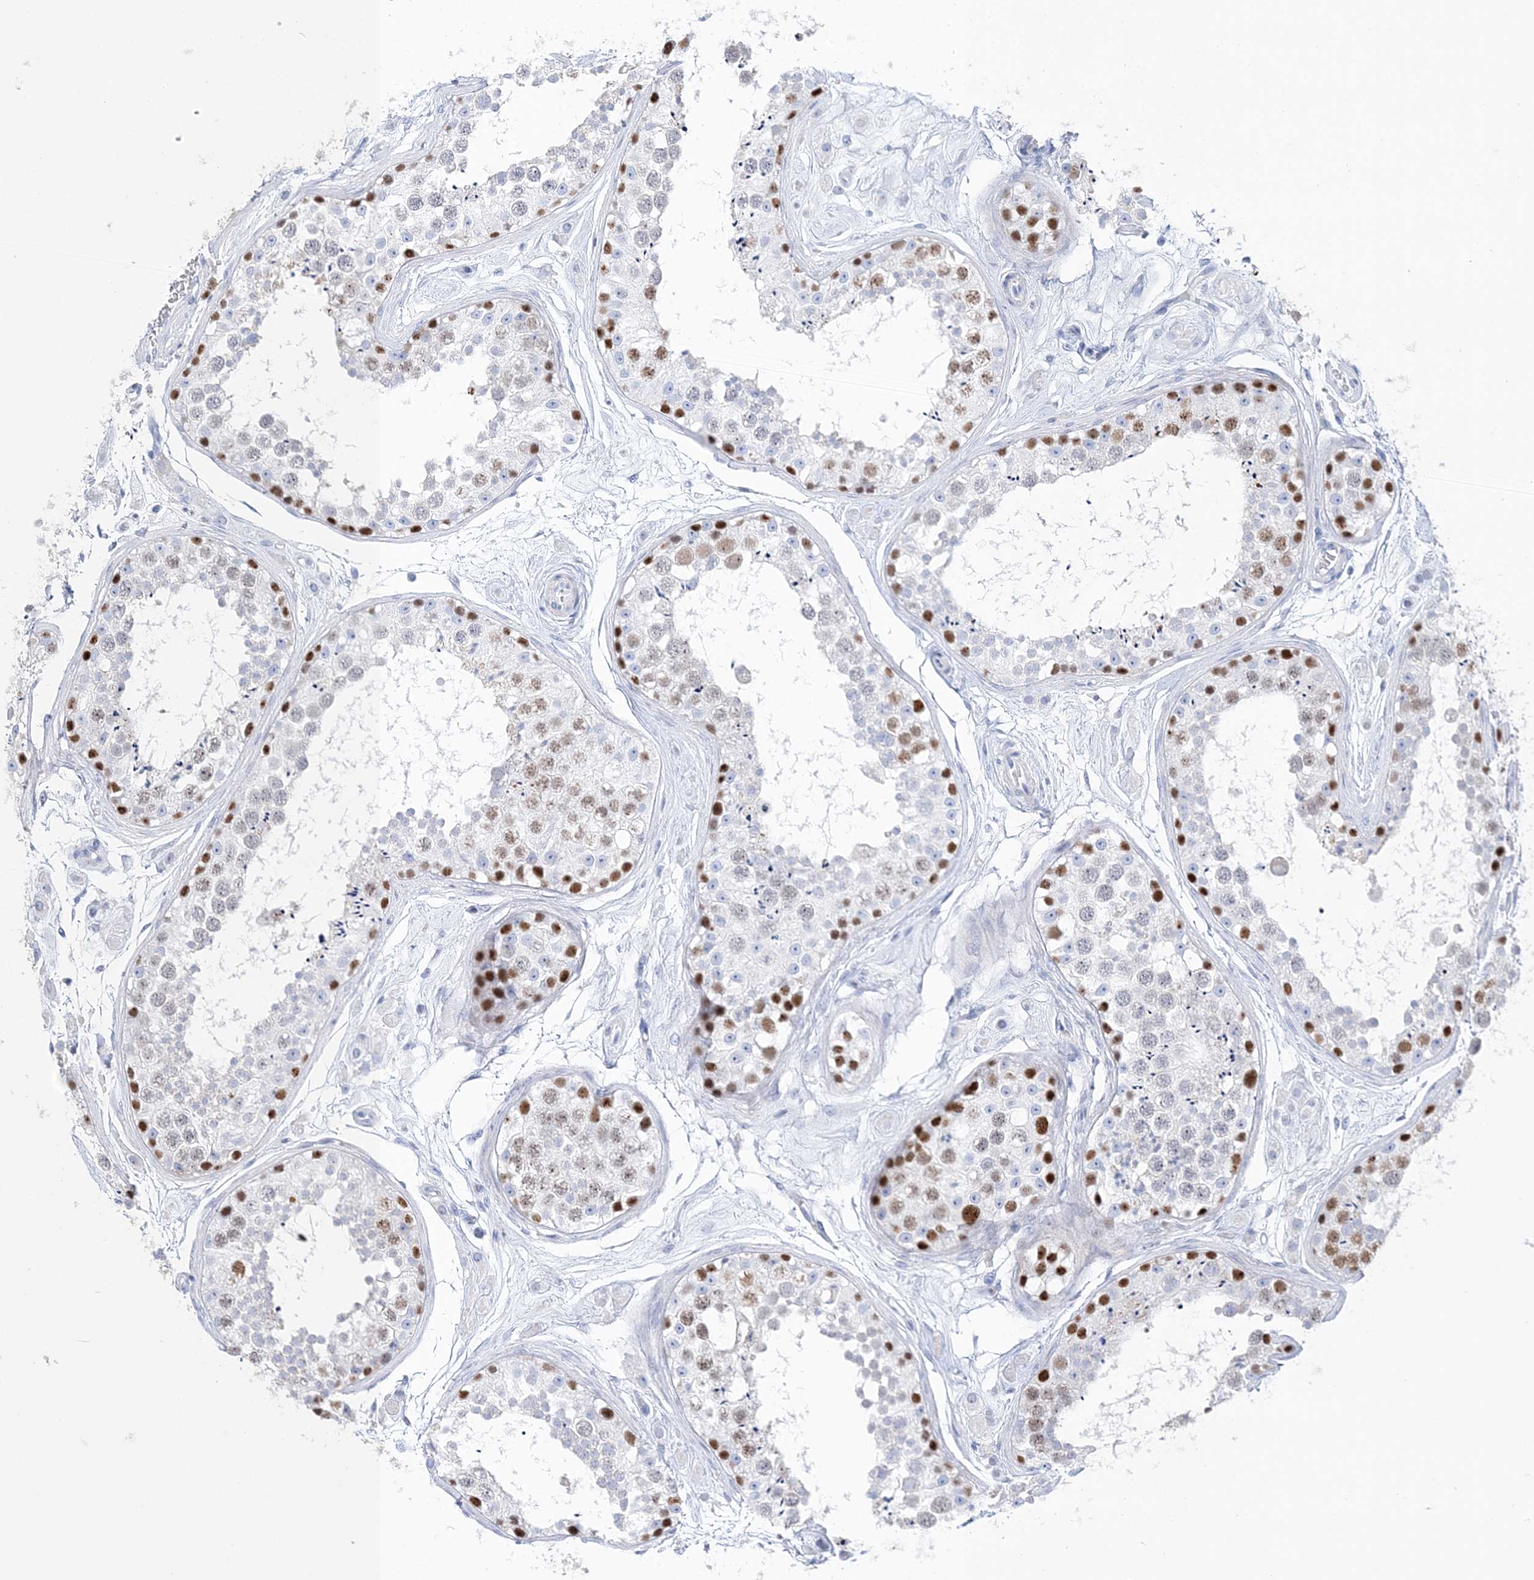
{"staining": {"intensity": "moderate", "quantity": "25%-75%", "location": "nuclear"}, "tissue": "testis", "cell_type": "Cells in seminiferous ducts", "image_type": "normal", "snomed": [{"axis": "morphology", "description": "Normal tissue, NOS"}, {"axis": "topography", "description": "Testis"}], "caption": "The micrograph reveals staining of normal testis, revealing moderate nuclear protein expression (brown color) within cells in seminiferous ducts.", "gene": "TSPYL6", "patient": {"sex": "male", "age": 25}}